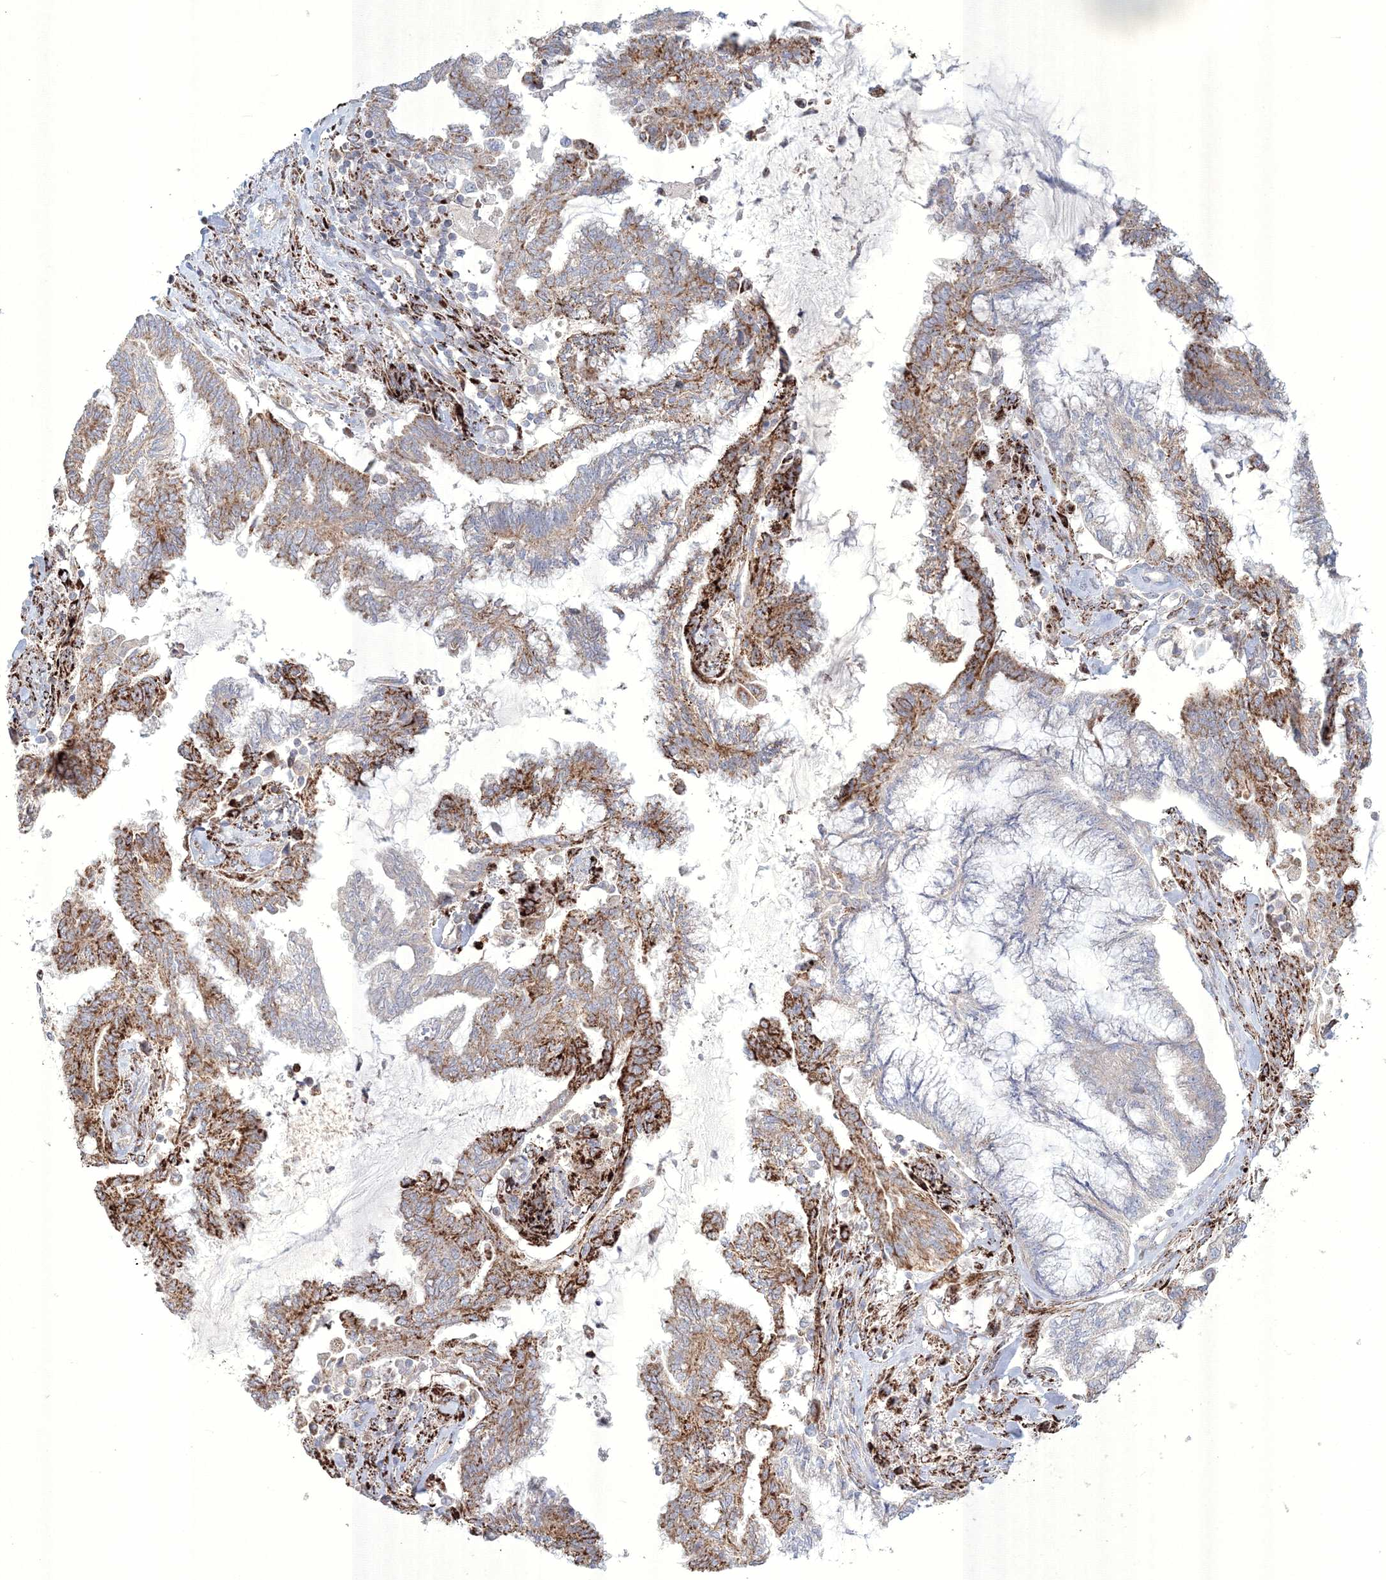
{"staining": {"intensity": "strong", "quantity": "25%-75%", "location": "cytoplasmic/membranous"}, "tissue": "endometrial cancer", "cell_type": "Tumor cells", "image_type": "cancer", "snomed": [{"axis": "morphology", "description": "Adenocarcinoma, NOS"}, {"axis": "topography", "description": "Endometrium"}], "caption": "The photomicrograph demonstrates staining of endometrial adenocarcinoma, revealing strong cytoplasmic/membranous protein expression (brown color) within tumor cells. The staining is performed using DAB brown chromogen to label protein expression. The nuclei are counter-stained blue using hematoxylin.", "gene": "WDR49", "patient": {"sex": "female", "age": 86}}